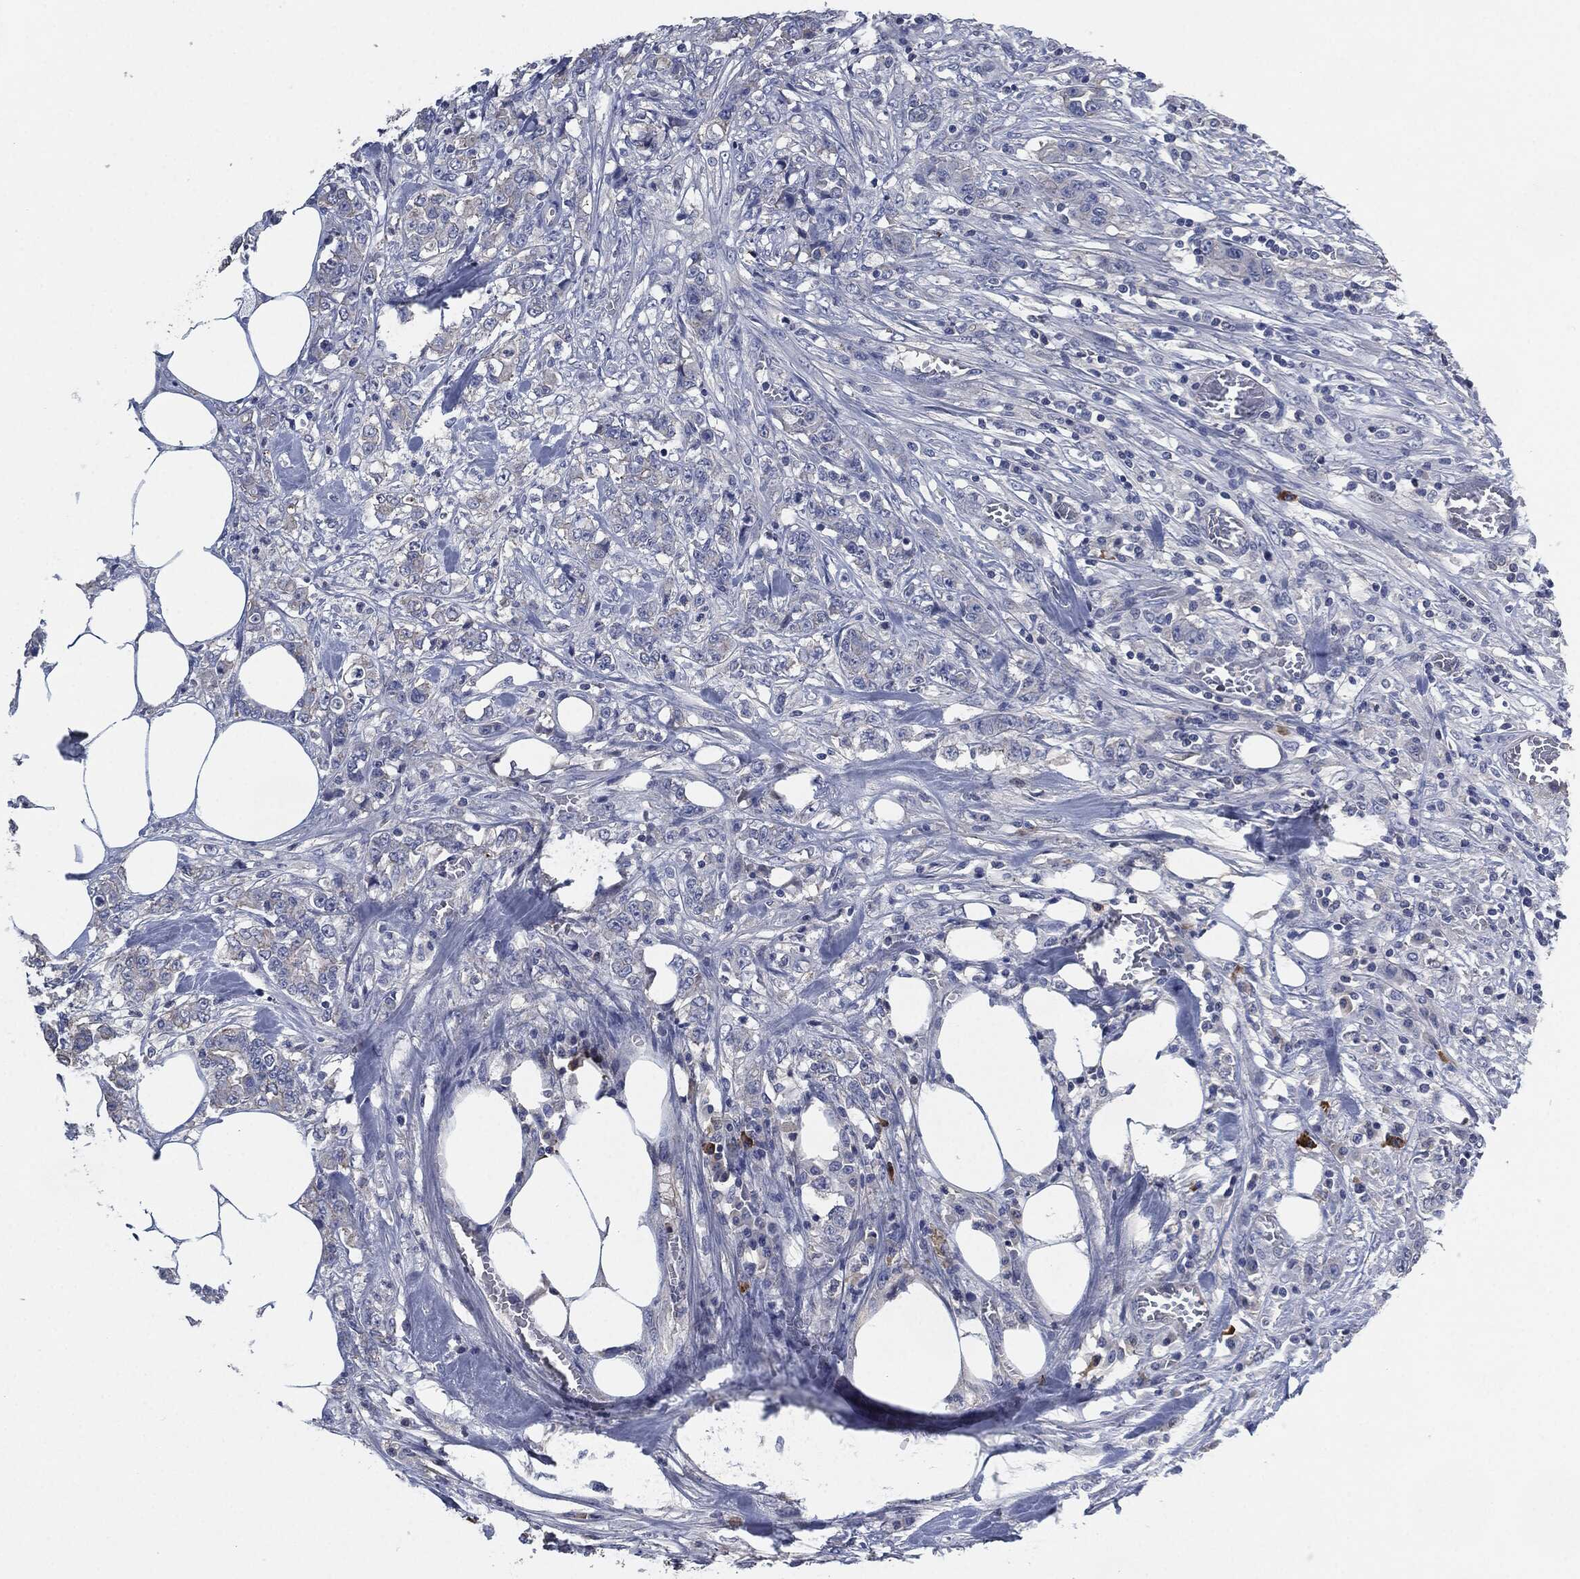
{"staining": {"intensity": "negative", "quantity": "none", "location": "none"}, "tissue": "colorectal cancer", "cell_type": "Tumor cells", "image_type": "cancer", "snomed": [{"axis": "morphology", "description": "Adenocarcinoma, NOS"}, {"axis": "topography", "description": "Colon"}], "caption": "Tumor cells are negative for protein expression in human colorectal adenocarcinoma.", "gene": "CD27", "patient": {"sex": "female", "age": 48}}